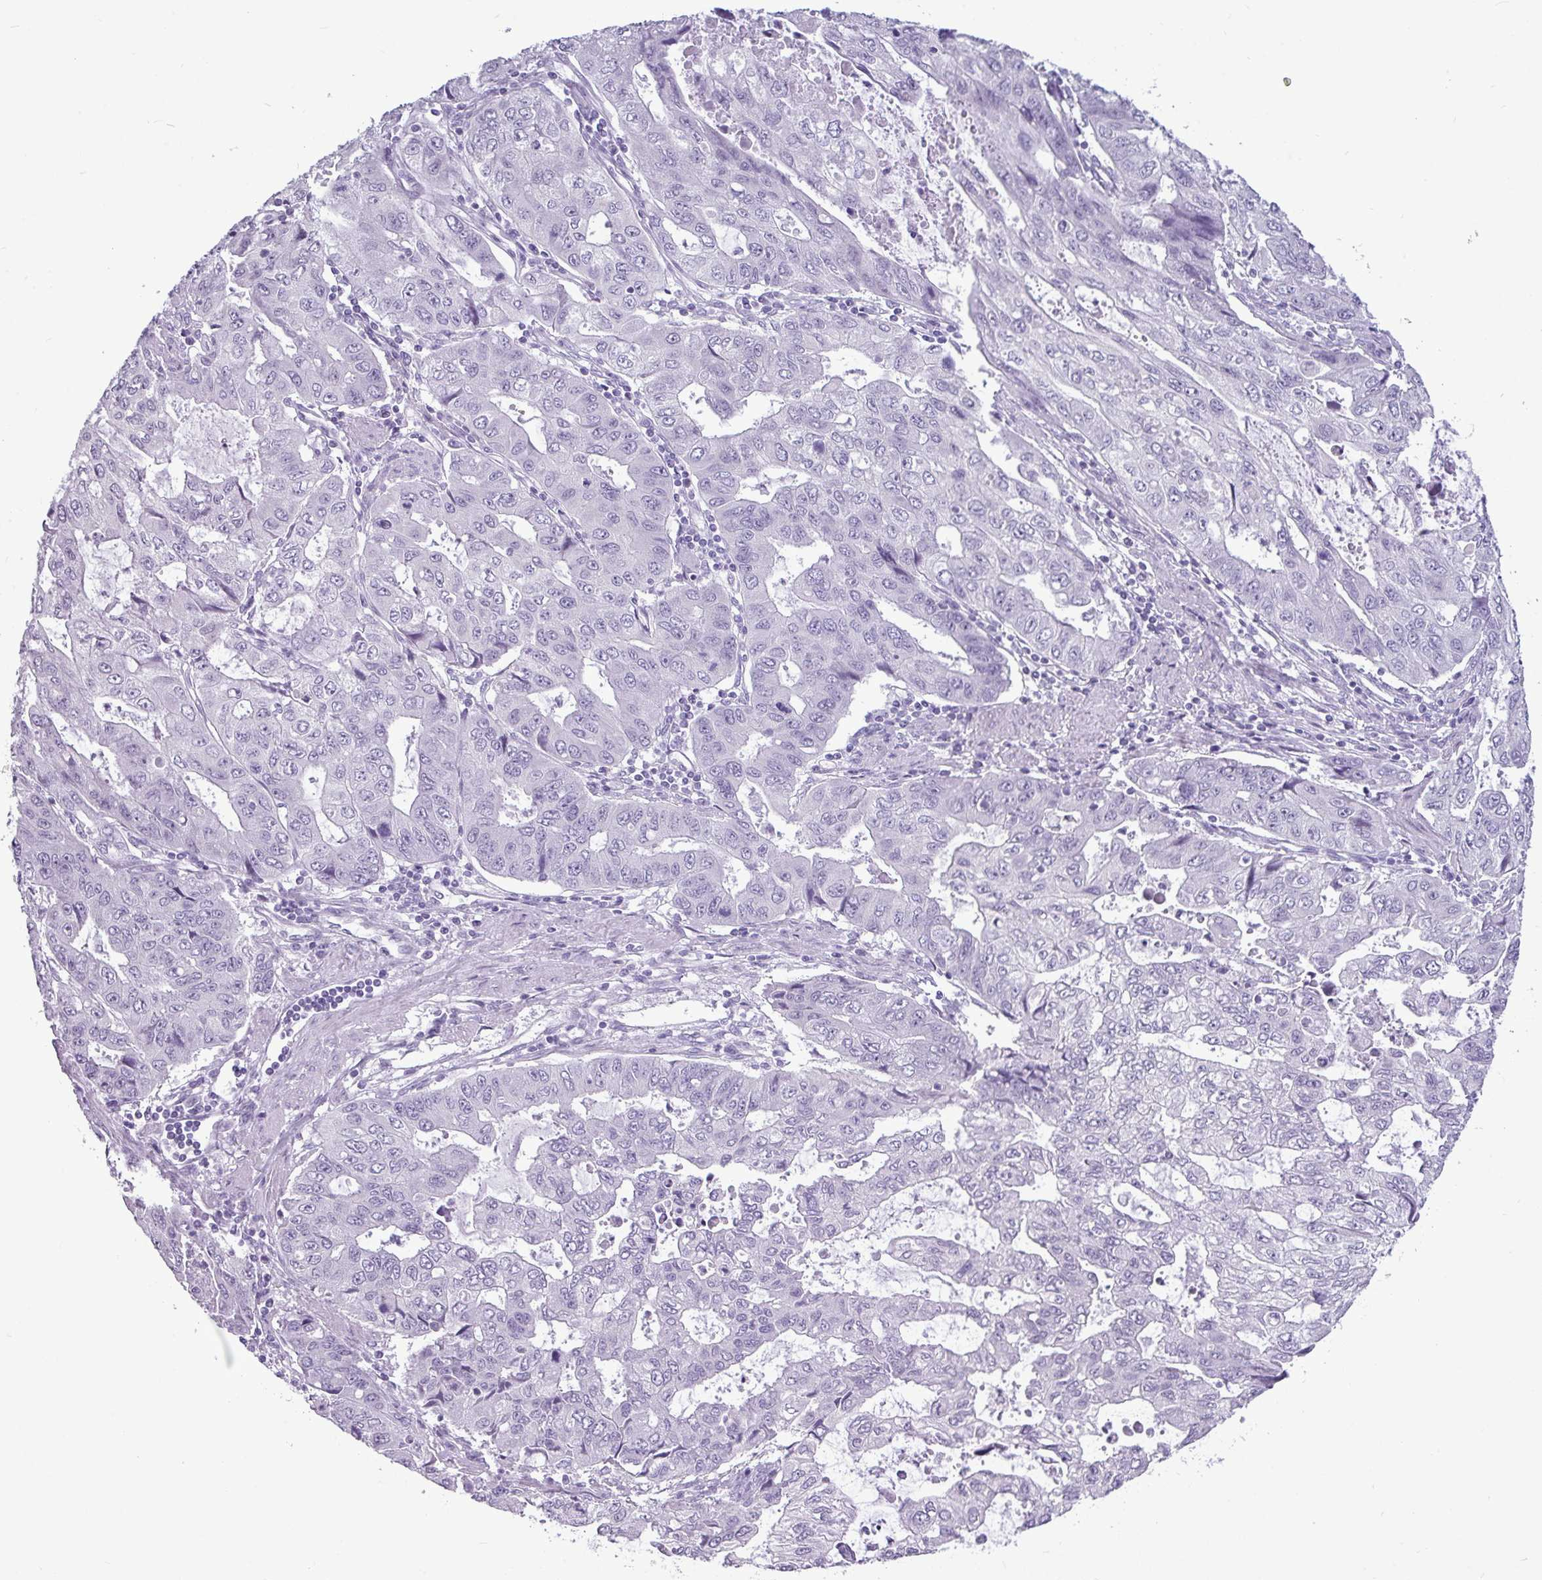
{"staining": {"intensity": "negative", "quantity": "none", "location": "none"}, "tissue": "stomach cancer", "cell_type": "Tumor cells", "image_type": "cancer", "snomed": [{"axis": "morphology", "description": "Adenocarcinoma, NOS"}, {"axis": "topography", "description": "Stomach, upper"}], "caption": "Stomach cancer was stained to show a protein in brown. There is no significant positivity in tumor cells.", "gene": "AMY2A", "patient": {"sex": "female", "age": 52}}